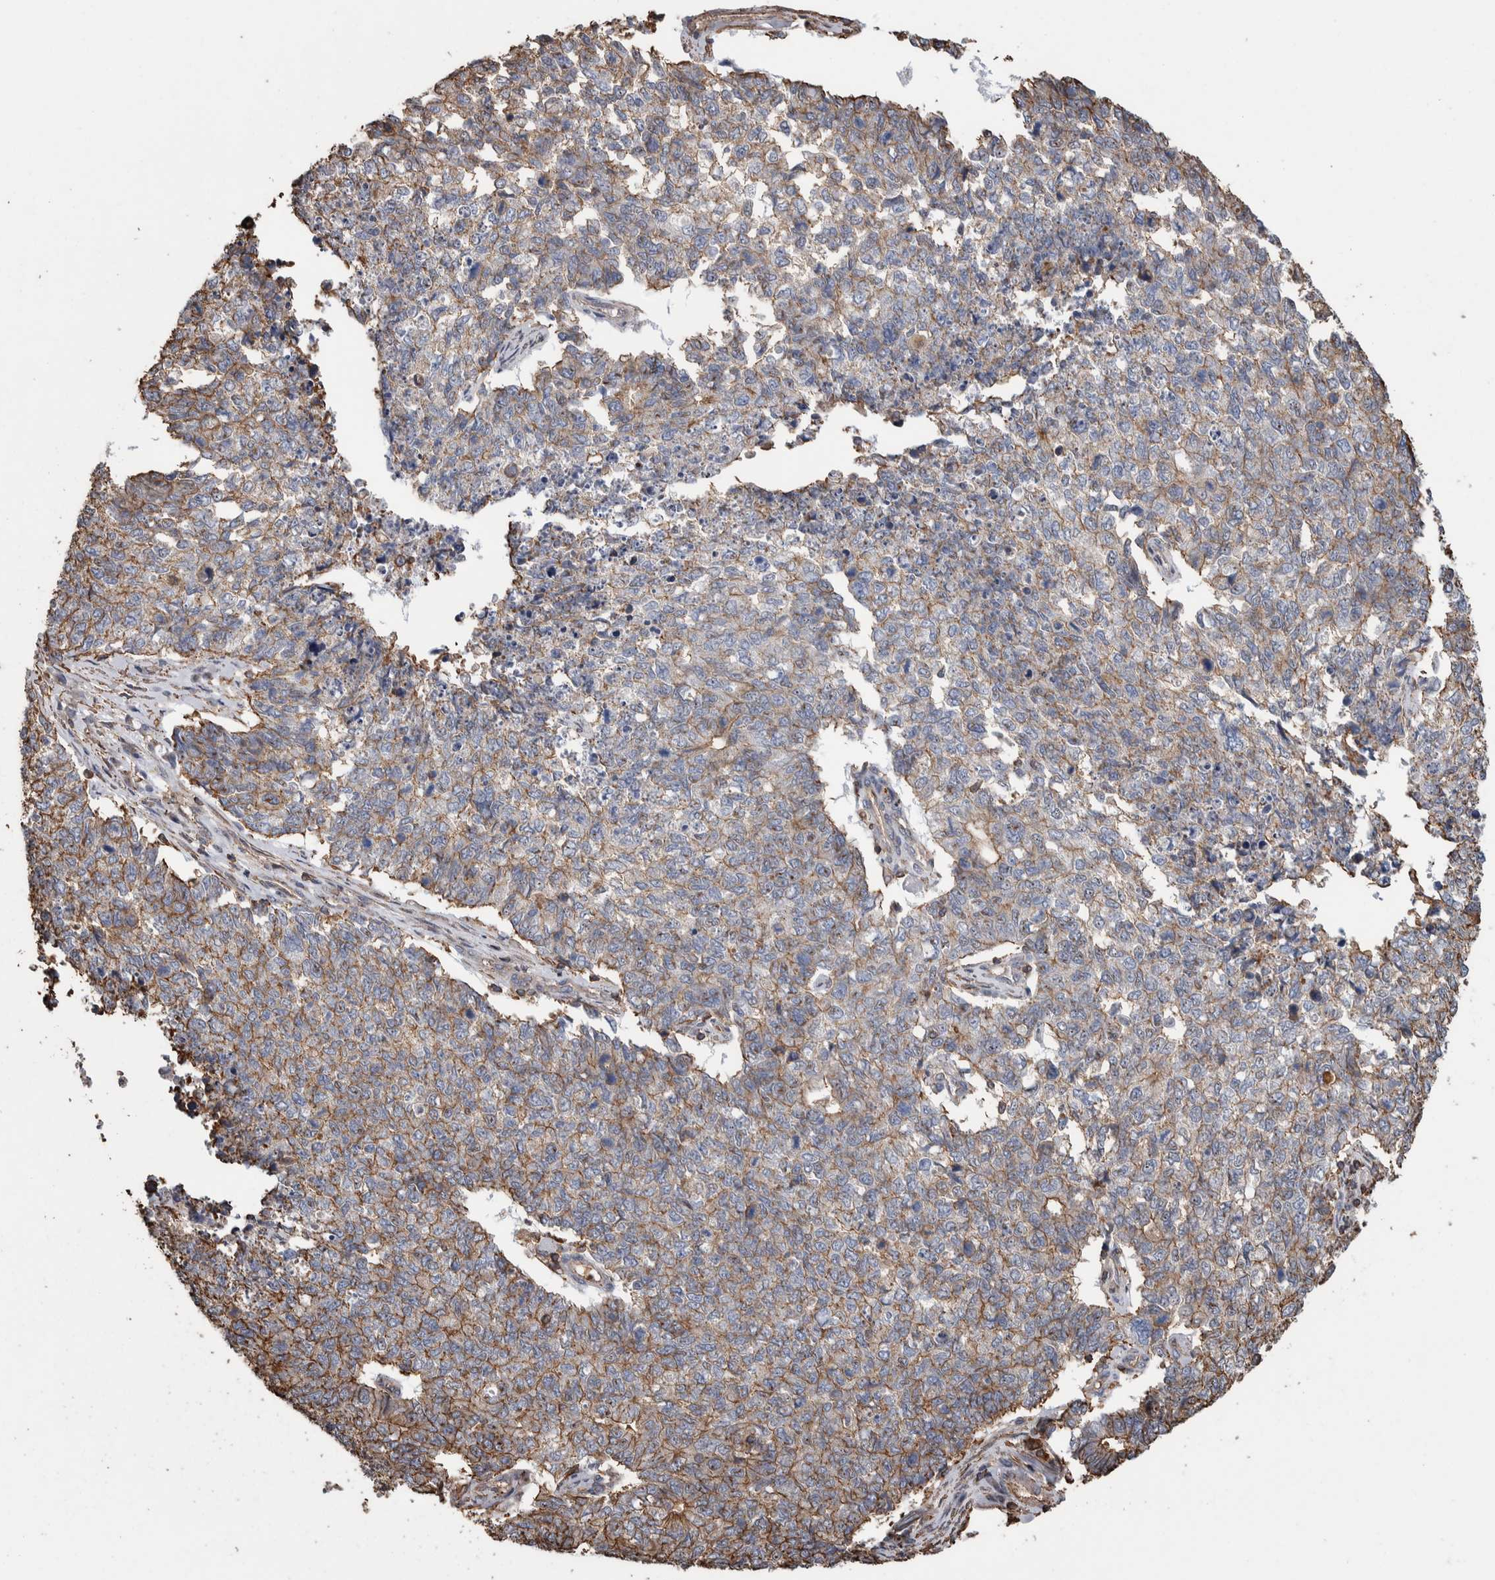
{"staining": {"intensity": "weak", "quantity": ">75%", "location": "cytoplasmic/membranous"}, "tissue": "cervical cancer", "cell_type": "Tumor cells", "image_type": "cancer", "snomed": [{"axis": "morphology", "description": "Squamous cell carcinoma, NOS"}, {"axis": "topography", "description": "Cervix"}], "caption": "High-power microscopy captured an immunohistochemistry (IHC) histopathology image of squamous cell carcinoma (cervical), revealing weak cytoplasmic/membranous positivity in approximately >75% of tumor cells.", "gene": "ENPP2", "patient": {"sex": "female", "age": 63}}